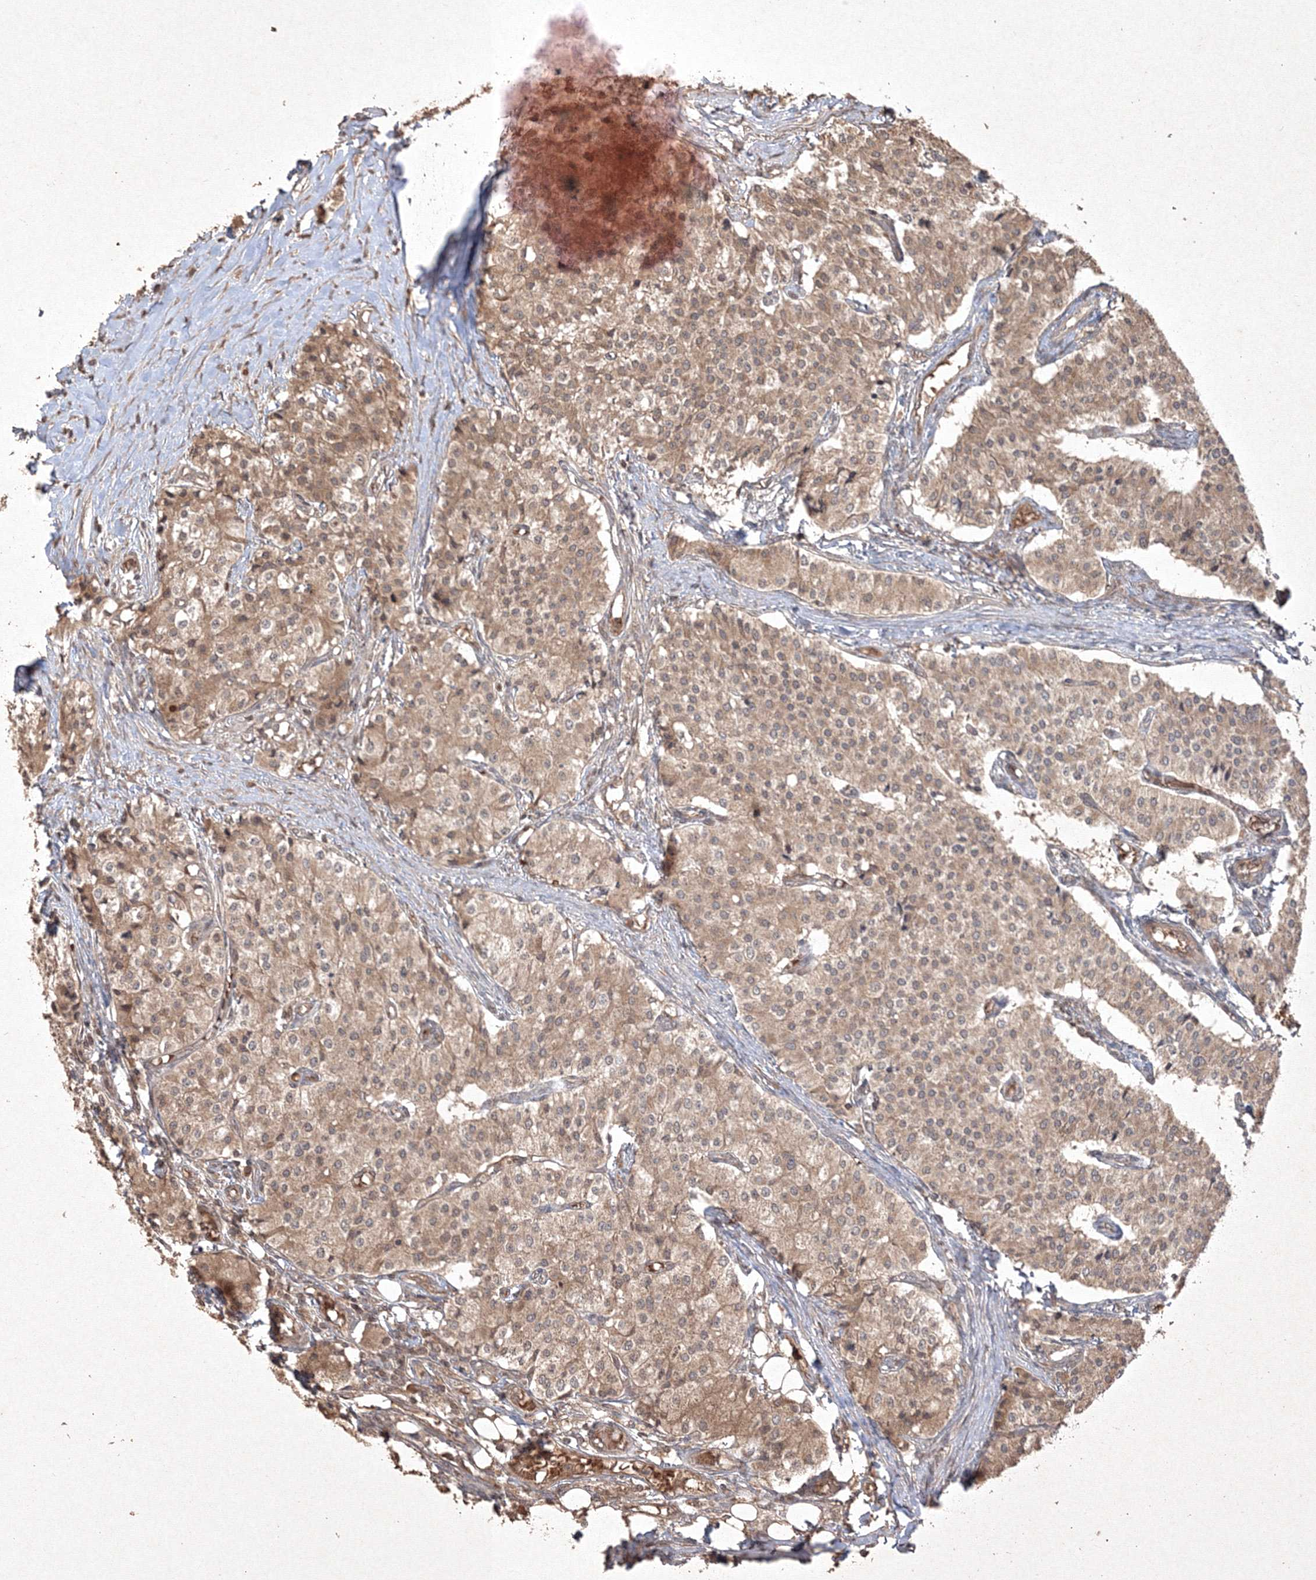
{"staining": {"intensity": "moderate", "quantity": ">75%", "location": "cytoplasmic/membranous"}, "tissue": "carcinoid", "cell_type": "Tumor cells", "image_type": "cancer", "snomed": [{"axis": "morphology", "description": "Carcinoid, malignant, NOS"}, {"axis": "topography", "description": "Colon"}], "caption": "There is medium levels of moderate cytoplasmic/membranous staining in tumor cells of carcinoid, as demonstrated by immunohistochemical staining (brown color).", "gene": "PELI3", "patient": {"sex": "female", "age": 52}}